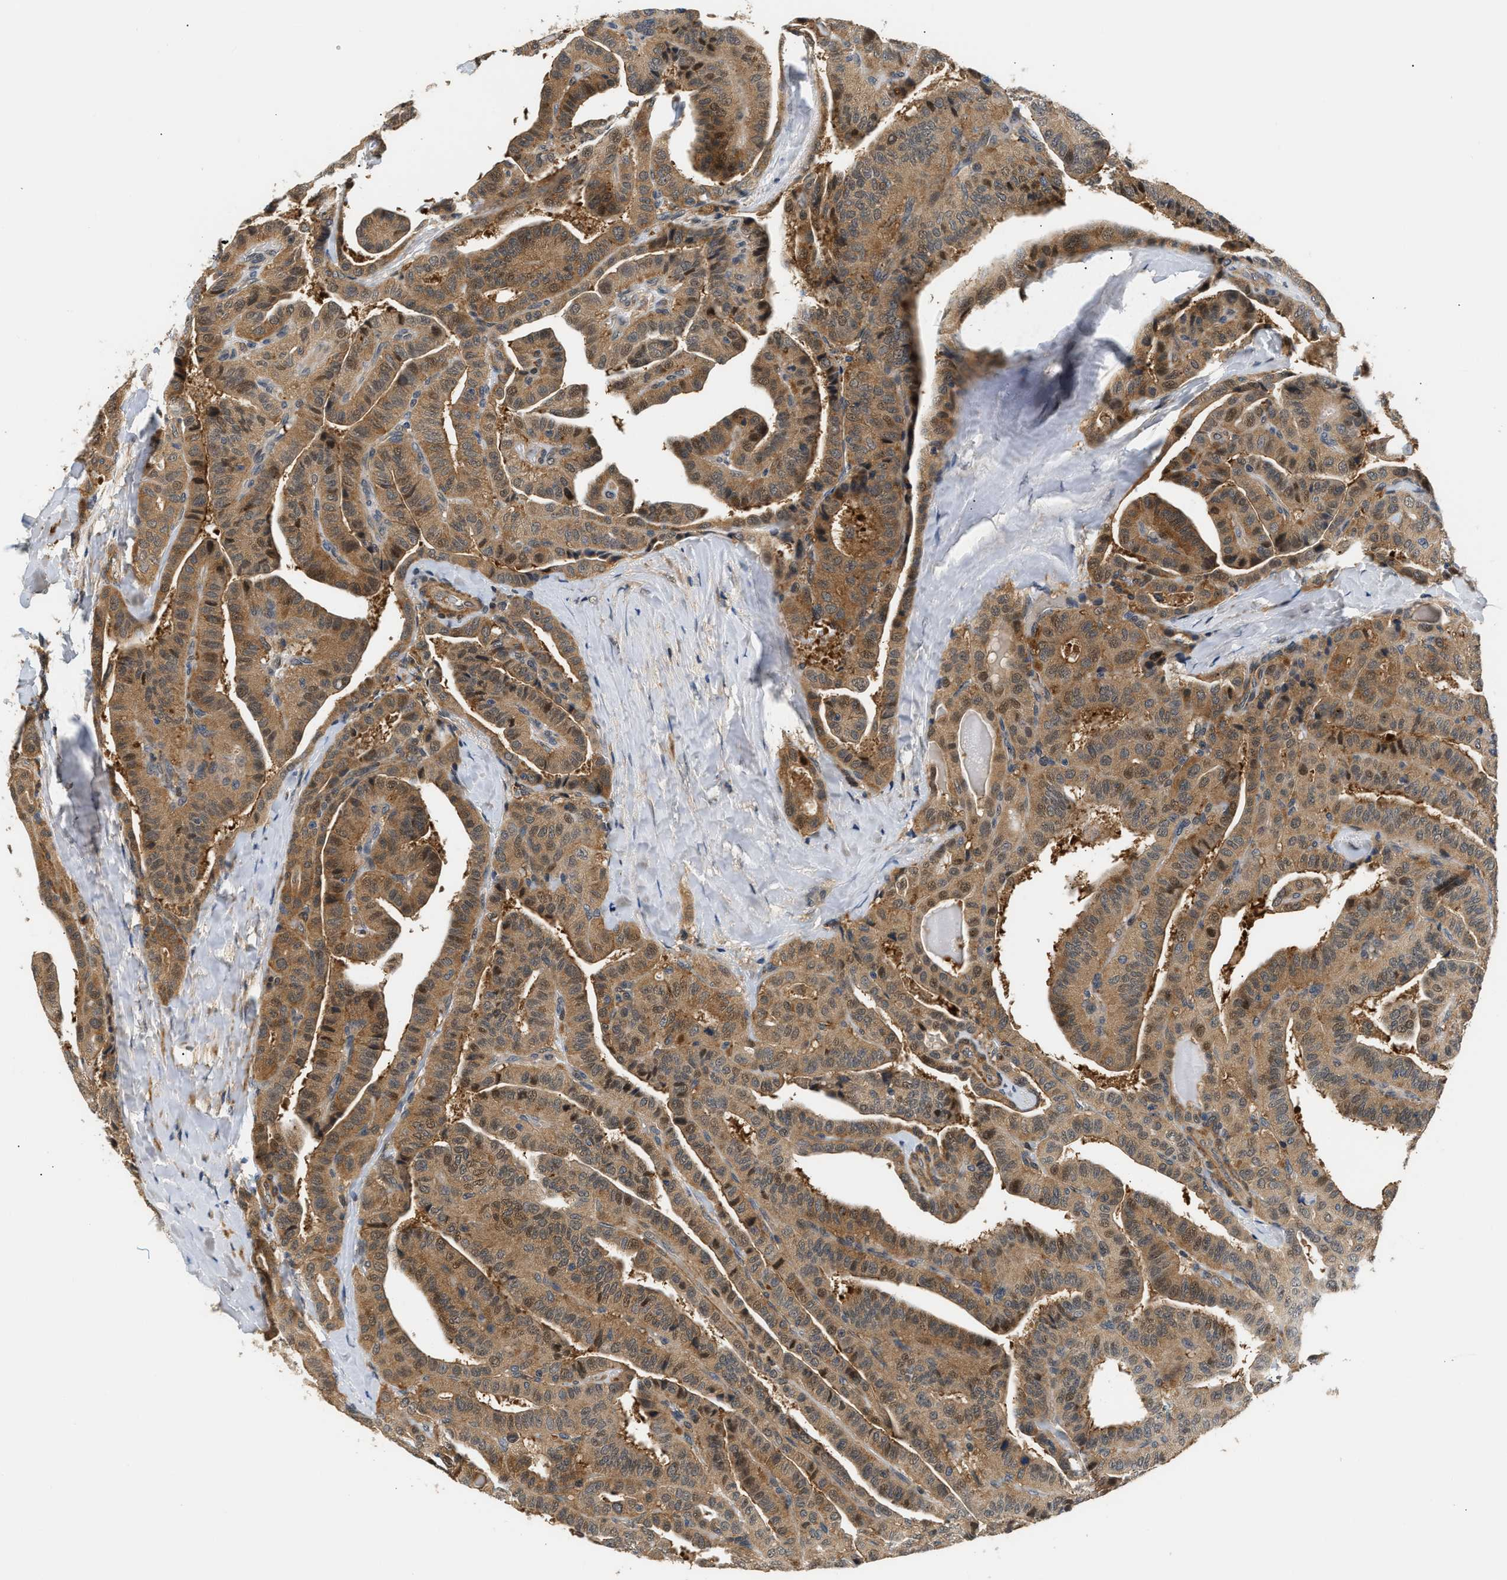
{"staining": {"intensity": "moderate", "quantity": ">75%", "location": "cytoplasmic/membranous,nuclear"}, "tissue": "thyroid cancer", "cell_type": "Tumor cells", "image_type": "cancer", "snomed": [{"axis": "morphology", "description": "Papillary adenocarcinoma, NOS"}, {"axis": "topography", "description": "Thyroid gland"}], "caption": "Approximately >75% of tumor cells in thyroid cancer exhibit moderate cytoplasmic/membranous and nuclear protein staining as visualized by brown immunohistochemical staining.", "gene": "LARP6", "patient": {"sex": "male", "age": 77}}